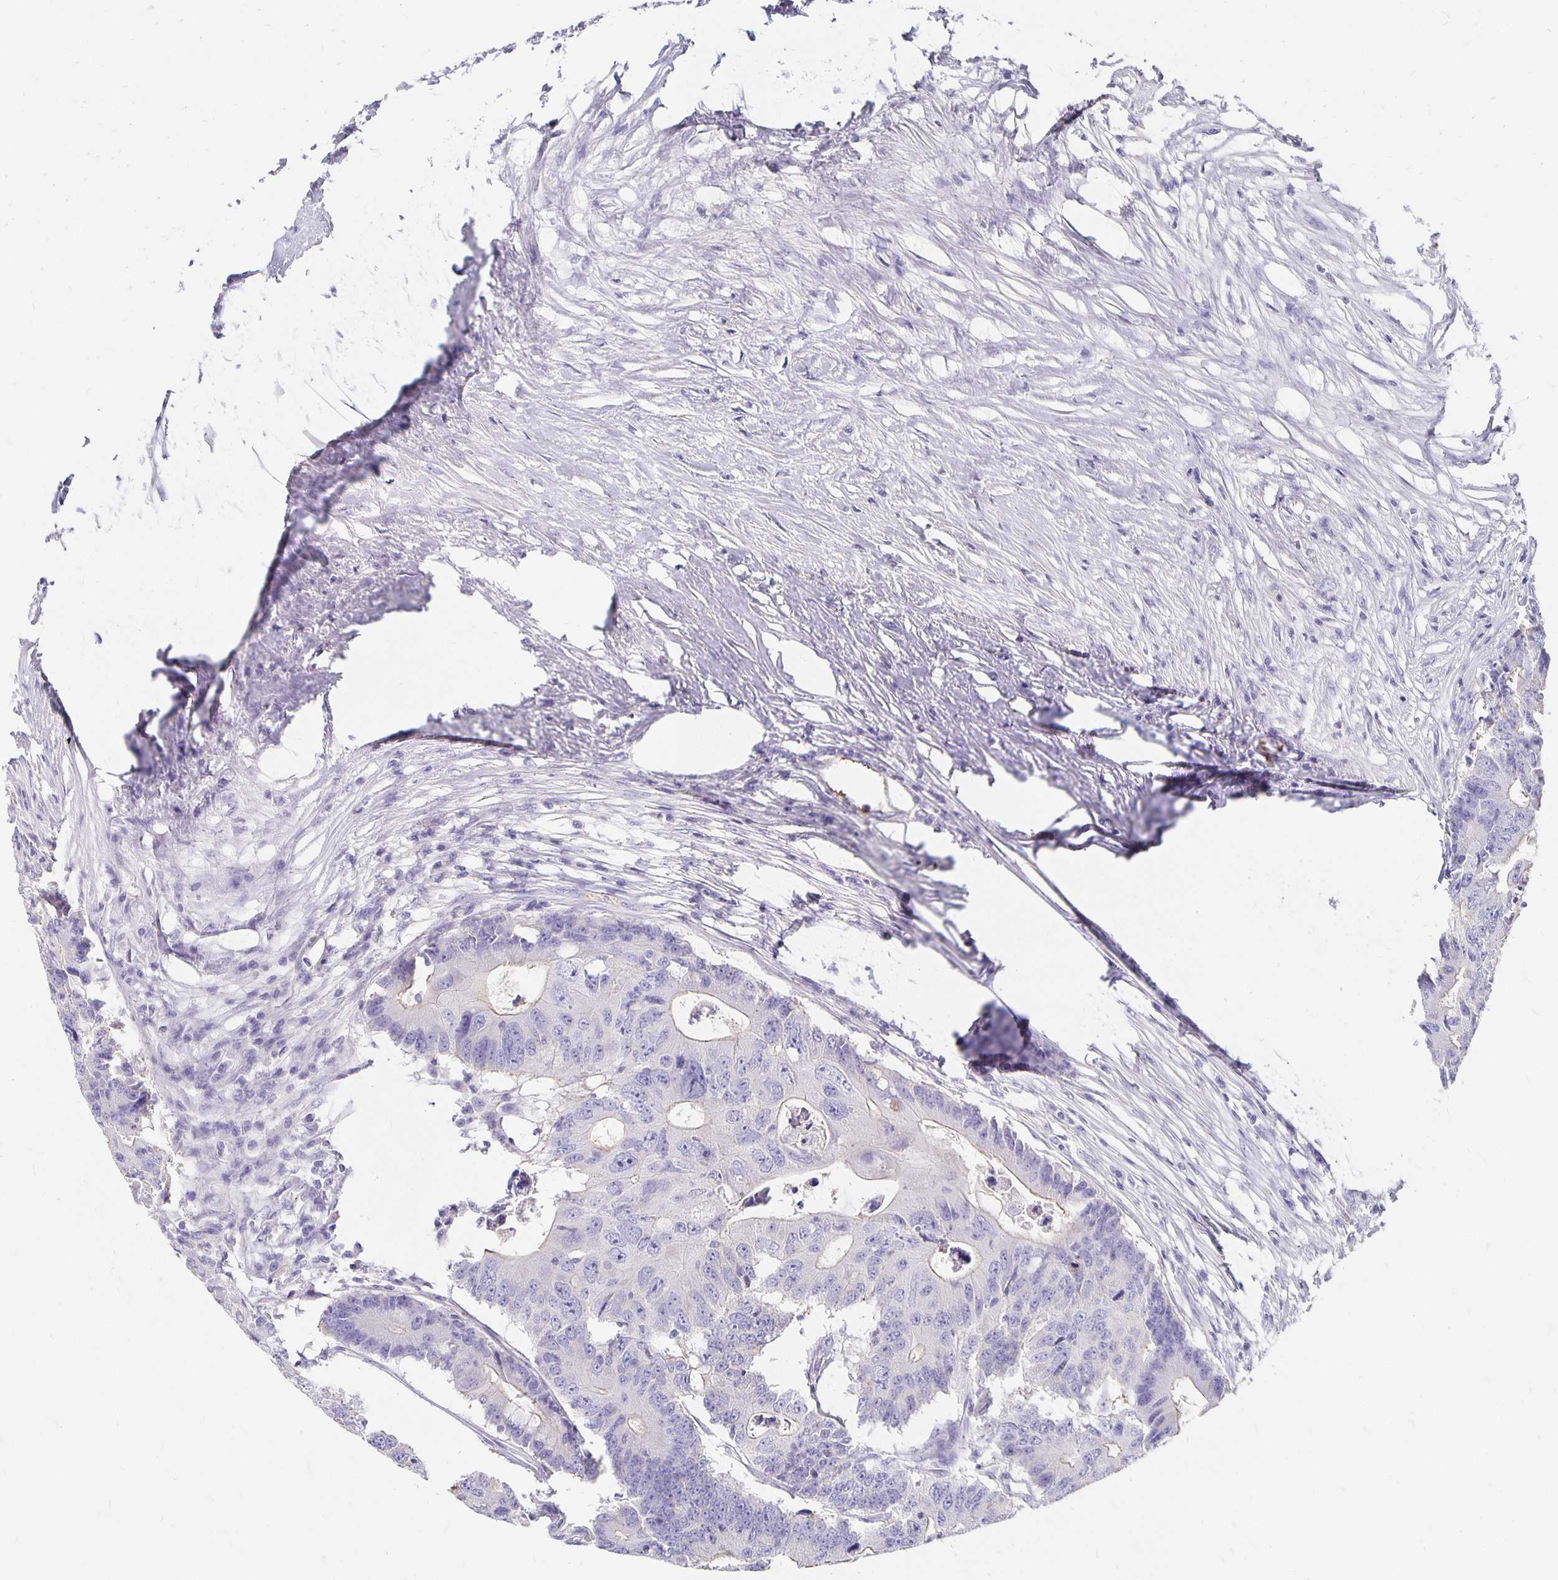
{"staining": {"intensity": "weak", "quantity": "<25%", "location": "cytoplasmic/membranous"}, "tissue": "colorectal cancer", "cell_type": "Tumor cells", "image_type": "cancer", "snomed": [{"axis": "morphology", "description": "Adenocarcinoma, NOS"}, {"axis": "topography", "description": "Colon"}], "caption": "This is an IHC photomicrograph of human colorectal cancer. There is no positivity in tumor cells.", "gene": "APOB", "patient": {"sex": "male", "age": 71}}